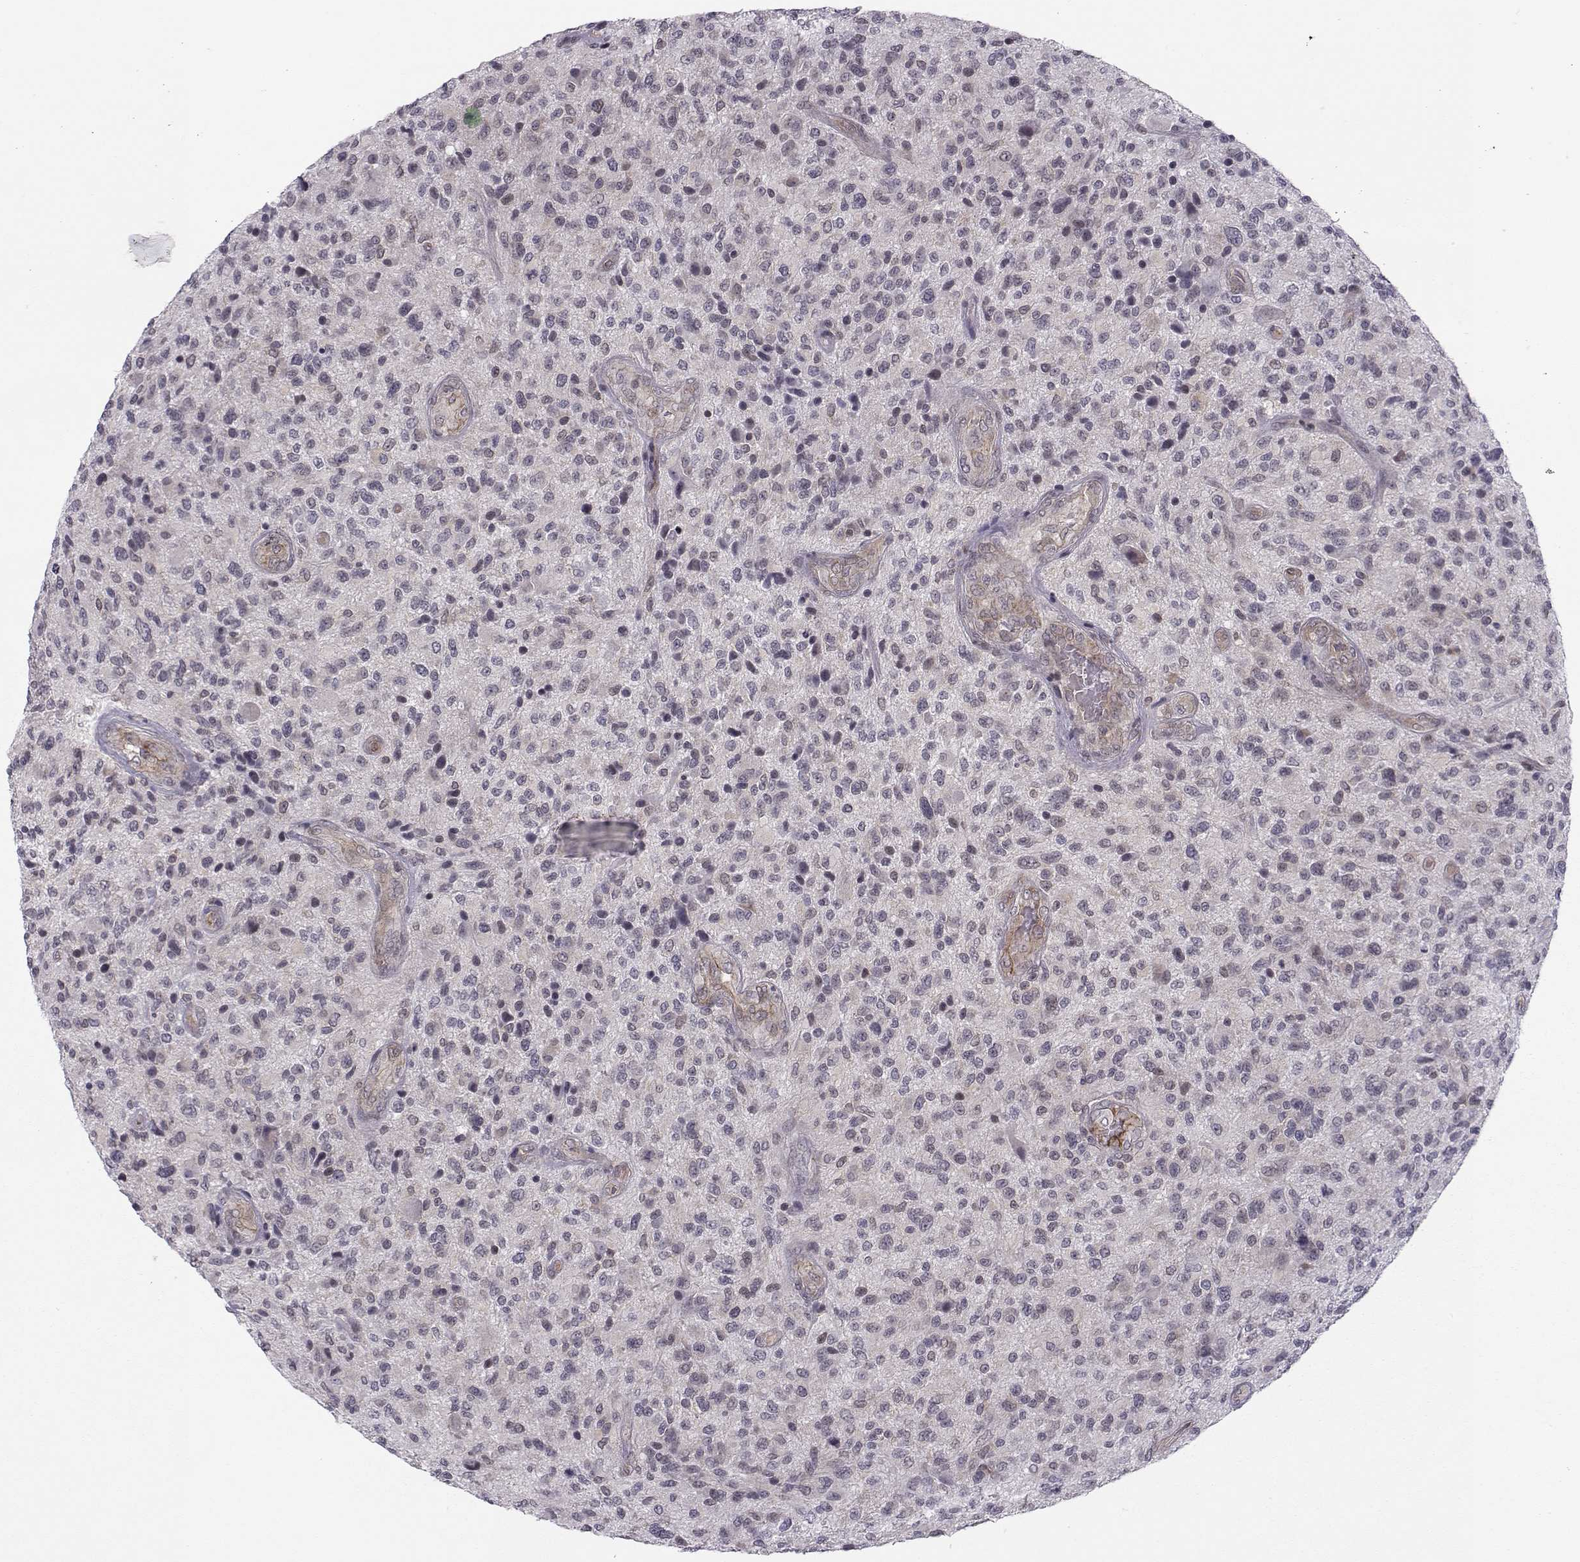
{"staining": {"intensity": "negative", "quantity": "none", "location": "none"}, "tissue": "glioma", "cell_type": "Tumor cells", "image_type": "cancer", "snomed": [{"axis": "morphology", "description": "Glioma, malignant, High grade"}, {"axis": "topography", "description": "Brain"}], "caption": "Immunohistochemistry of high-grade glioma (malignant) demonstrates no positivity in tumor cells. (Immunohistochemistry, brightfield microscopy, high magnification).", "gene": "KIF13B", "patient": {"sex": "male", "age": 47}}